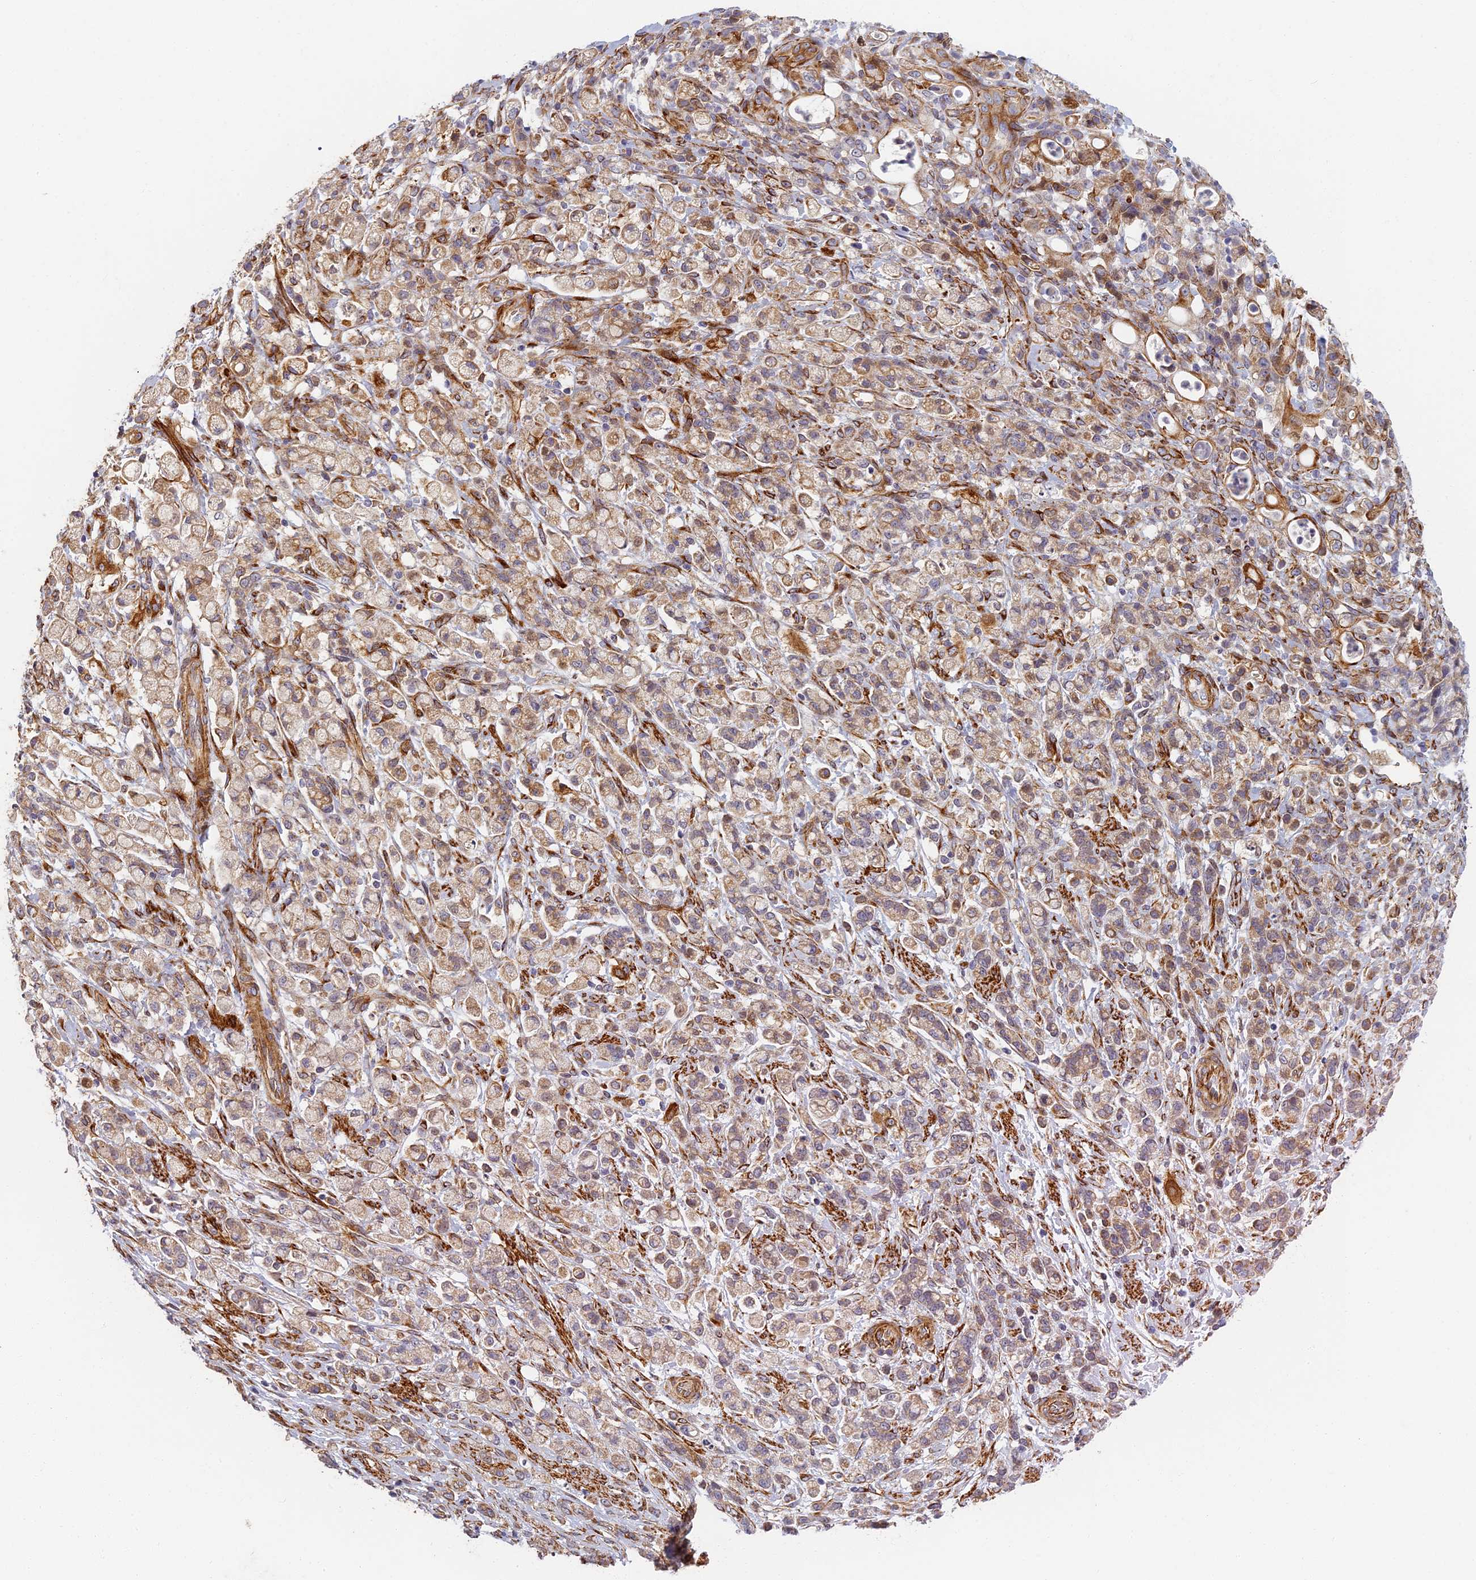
{"staining": {"intensity": "weak", "quantity": ">75%", "location": "cytoplasmic/membranous"}, "tissue": "stomach cancer", "cell_type": "Tumor cells", "image_type": "cancer", "snomed": [{"axis": "morphology", "description": "Adenocarcinoma, NOS"}, {"axis": "topography", "description": "Stomach"}], "caption": "Immunohistochemistry of adenocarcinoma (stomach) reveals low levels of weak cytoplasmic/membranous positivity in about >75% of tumor cells.", "gene": "ABCB10", "patient": {"sex": "female", "age": 60}}